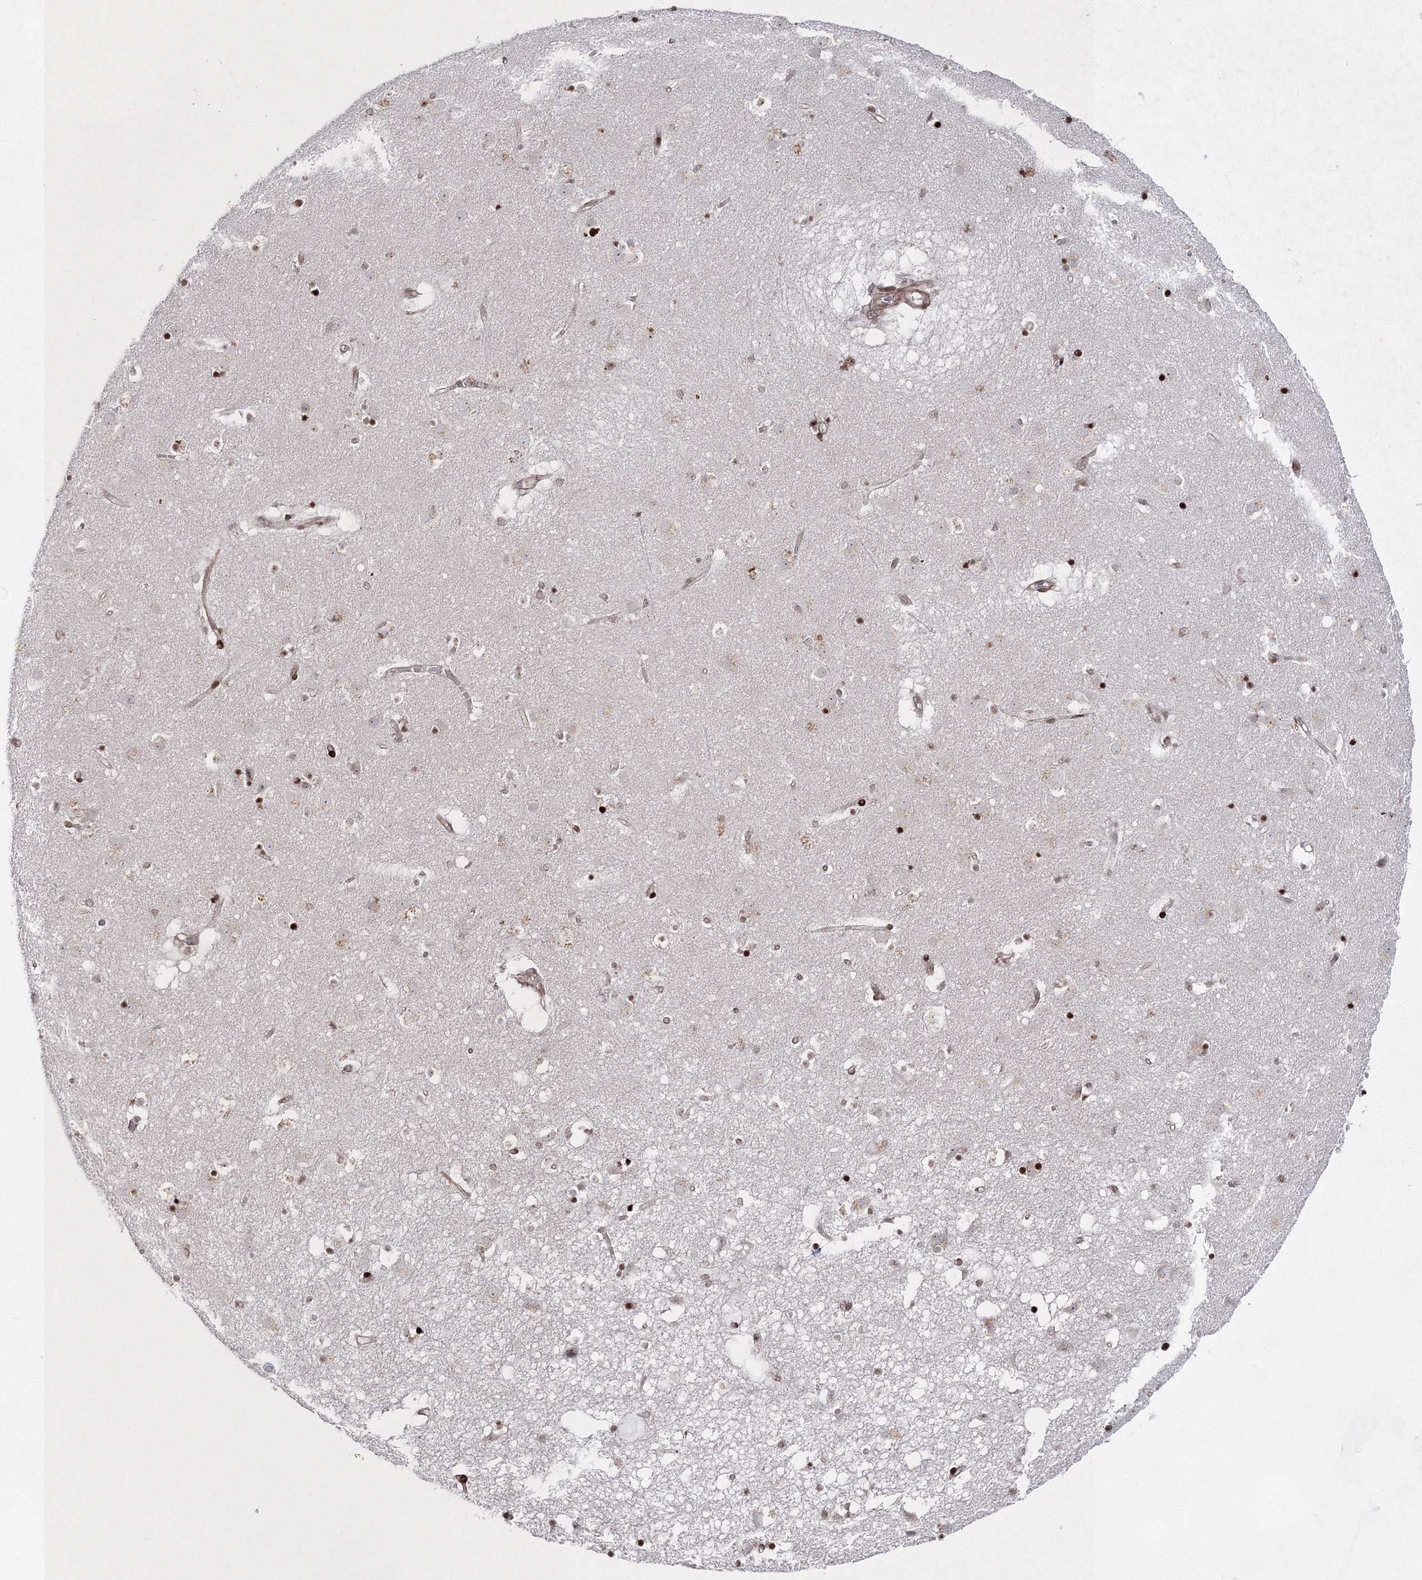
{"staining": {"intensity": "strong", "quantity": "25%-75%", "location": "nuclear"}, "tissue": "caudate", "cell_type": "Glial cells", "image_type": "normal", "snomed": [{"axis": "morphology", "description": "Normal tissue, NOS"}, {"axis": "topography", "description": "Lateral ventricle wall"}], "caption": "This photomicrograph shows immunohistochemistry (IHC) staining of normal caudate, with high strong nuclear staining in about 25%-75% of glial cells.", "gene": "SMIM29", "patient": {"sex": "male", "age": 70}}